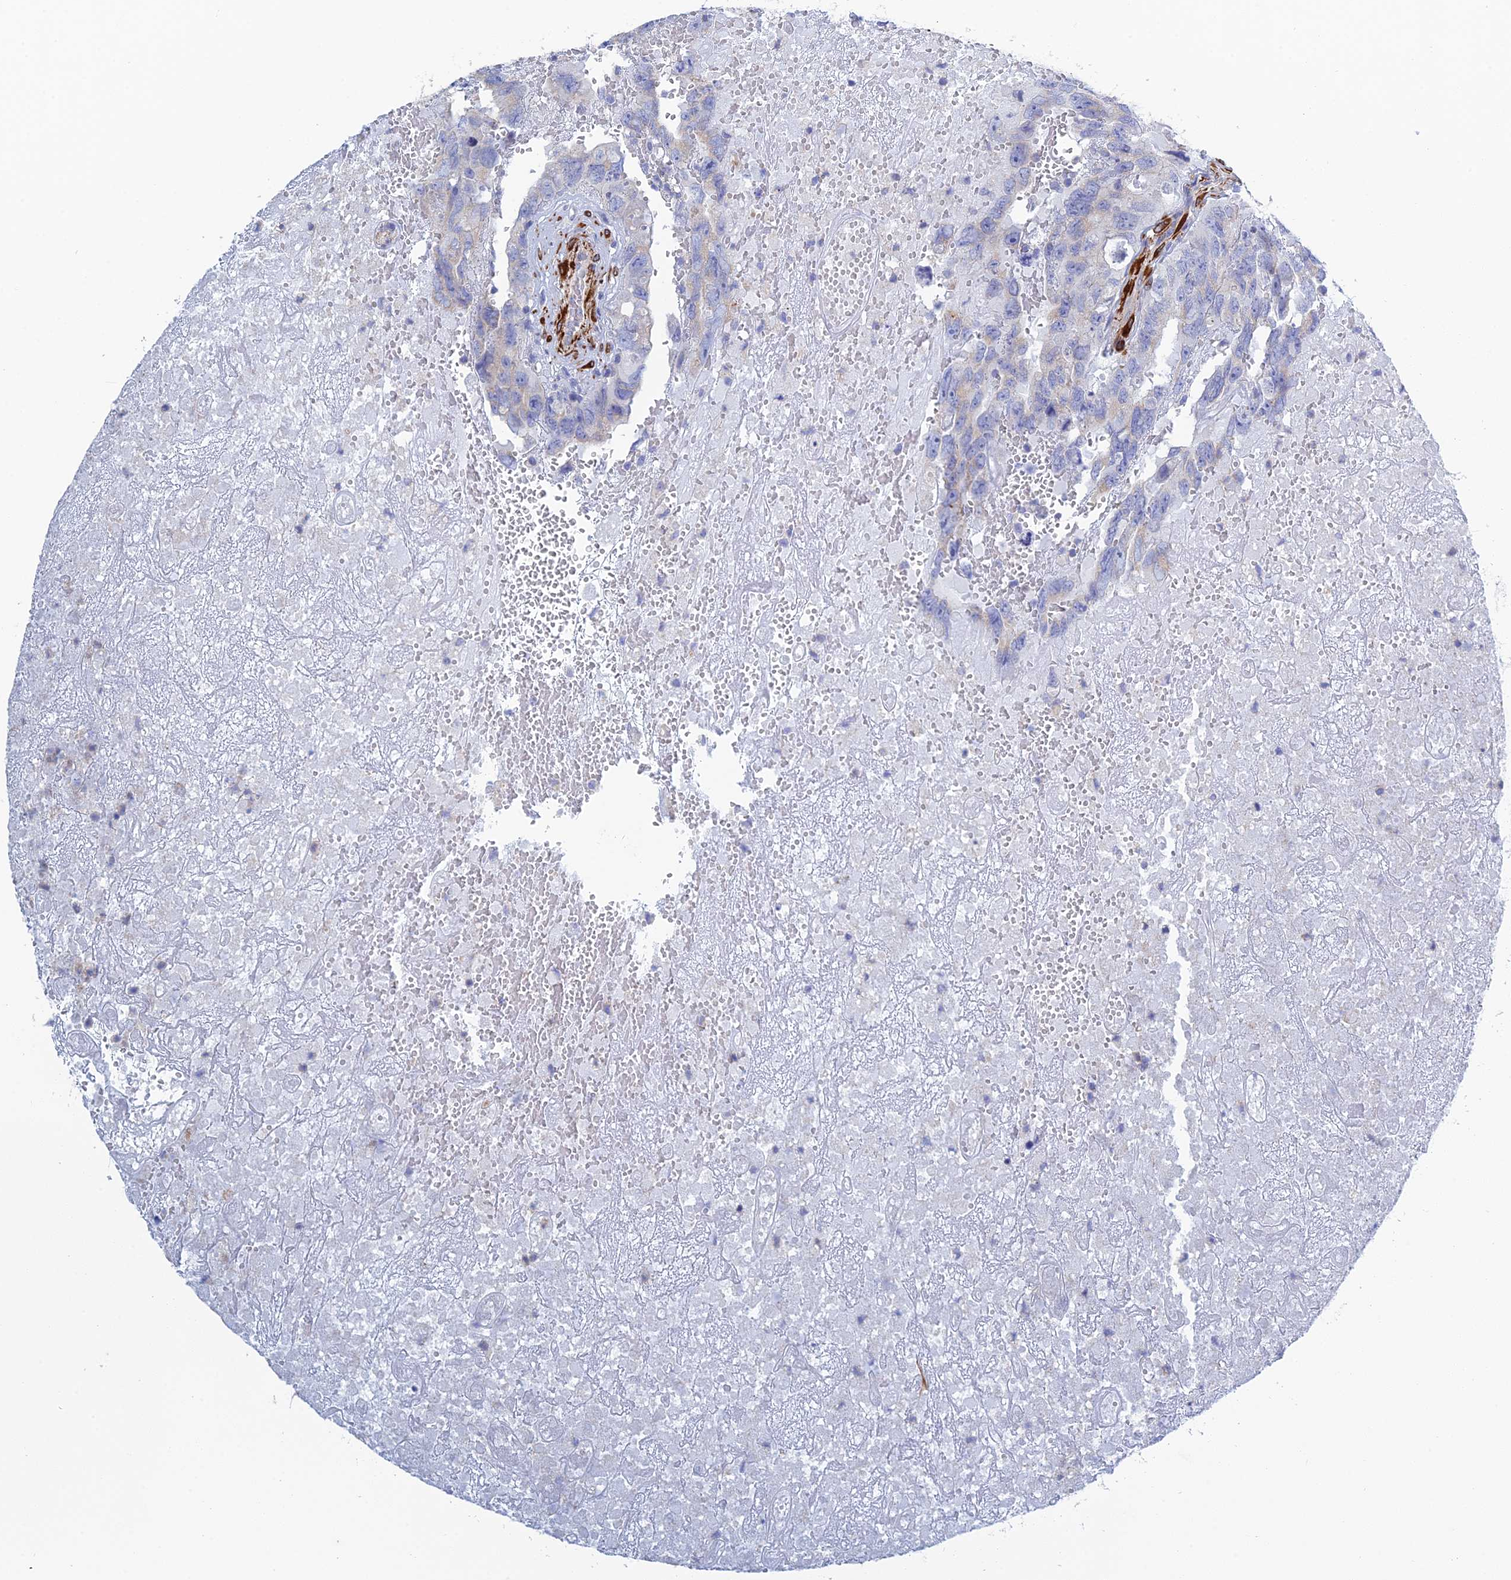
{"staining": {"intensity": "negative", "quantity": "none", "location": "none"}, "tissue": "testis cancer", "cell_type": "Tumor cells", "image_type": "cancer", "snomed": [{"axis": "morphology", "description": "Carcinoma, Embryonal, NOS"}, {"axis": "topography", "description": "Testis"}], "caption": "Immunohistochemistry (IHC) histopathology image of human testis embryonal carcinoma stained for a protein (brown), which displays no expression in tumor cells.", "gene": "PCDHA8", "patient": {"sex": "male", "age": 45}}